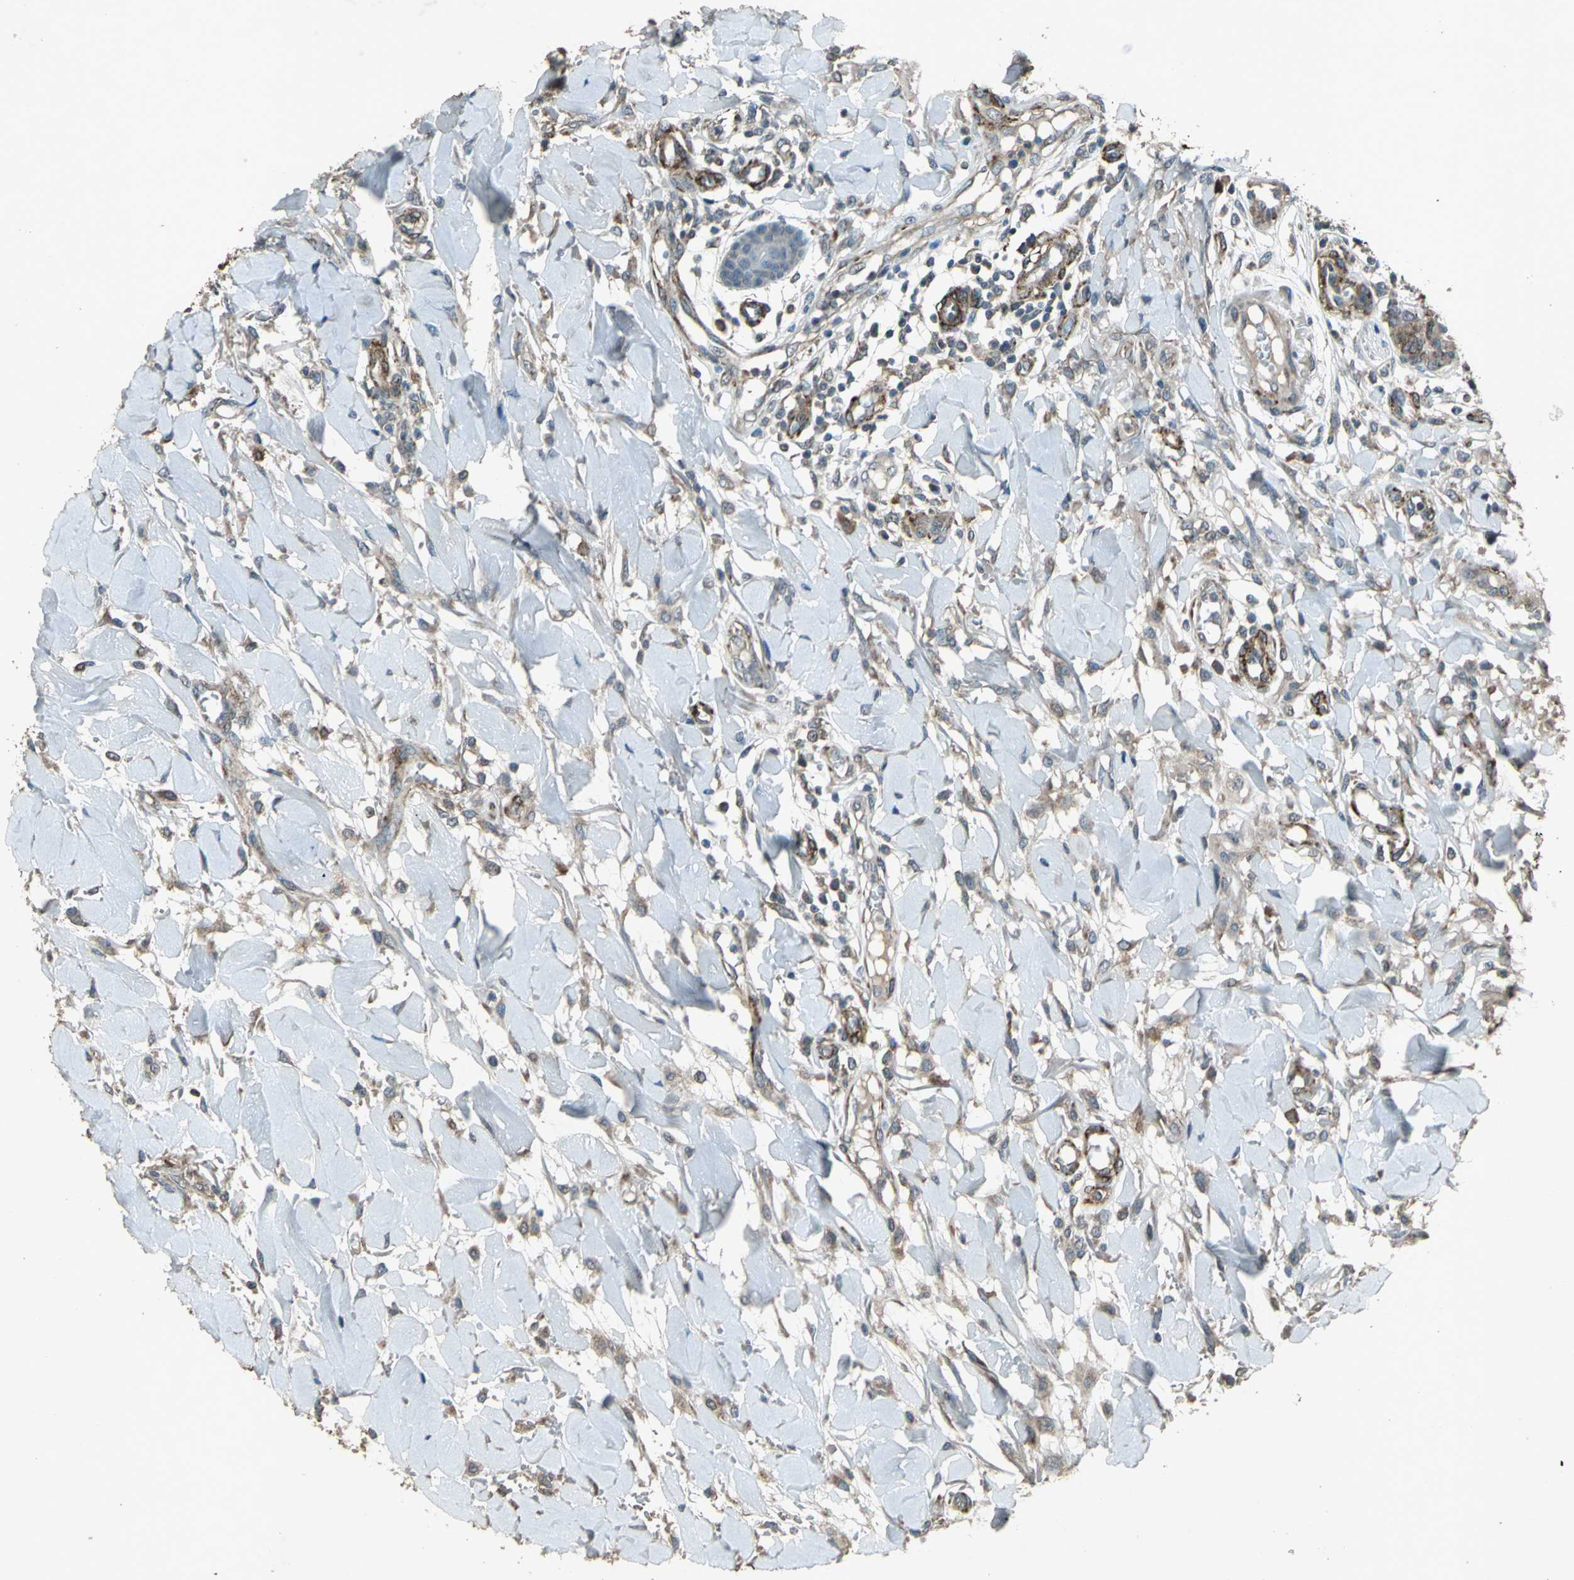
{"staining": {"intensity": "weak", "quantity": ">75%", "location": "cytoplasmic/membranous"}, "tissue": "skin cancer", "cell_type": "Tumor cells", "image_type": "cancer", "snomed": [{"axis": "morphology", "description": "Squamous cell carcinoma, NOS"}, {"axis": "topography", "description": "Skin"}], "caption": "Protein expression analysis of skin cancer (squamous cell carcinoma) demonstrates weak cytoplasmic/membranous expression in about >75% of tumor cells. (DAB IHC, brown staining for protein, blue staining for nuclei).", "gene": "SEPTIN4", "patient": {"sex": "female", "age": 78}}